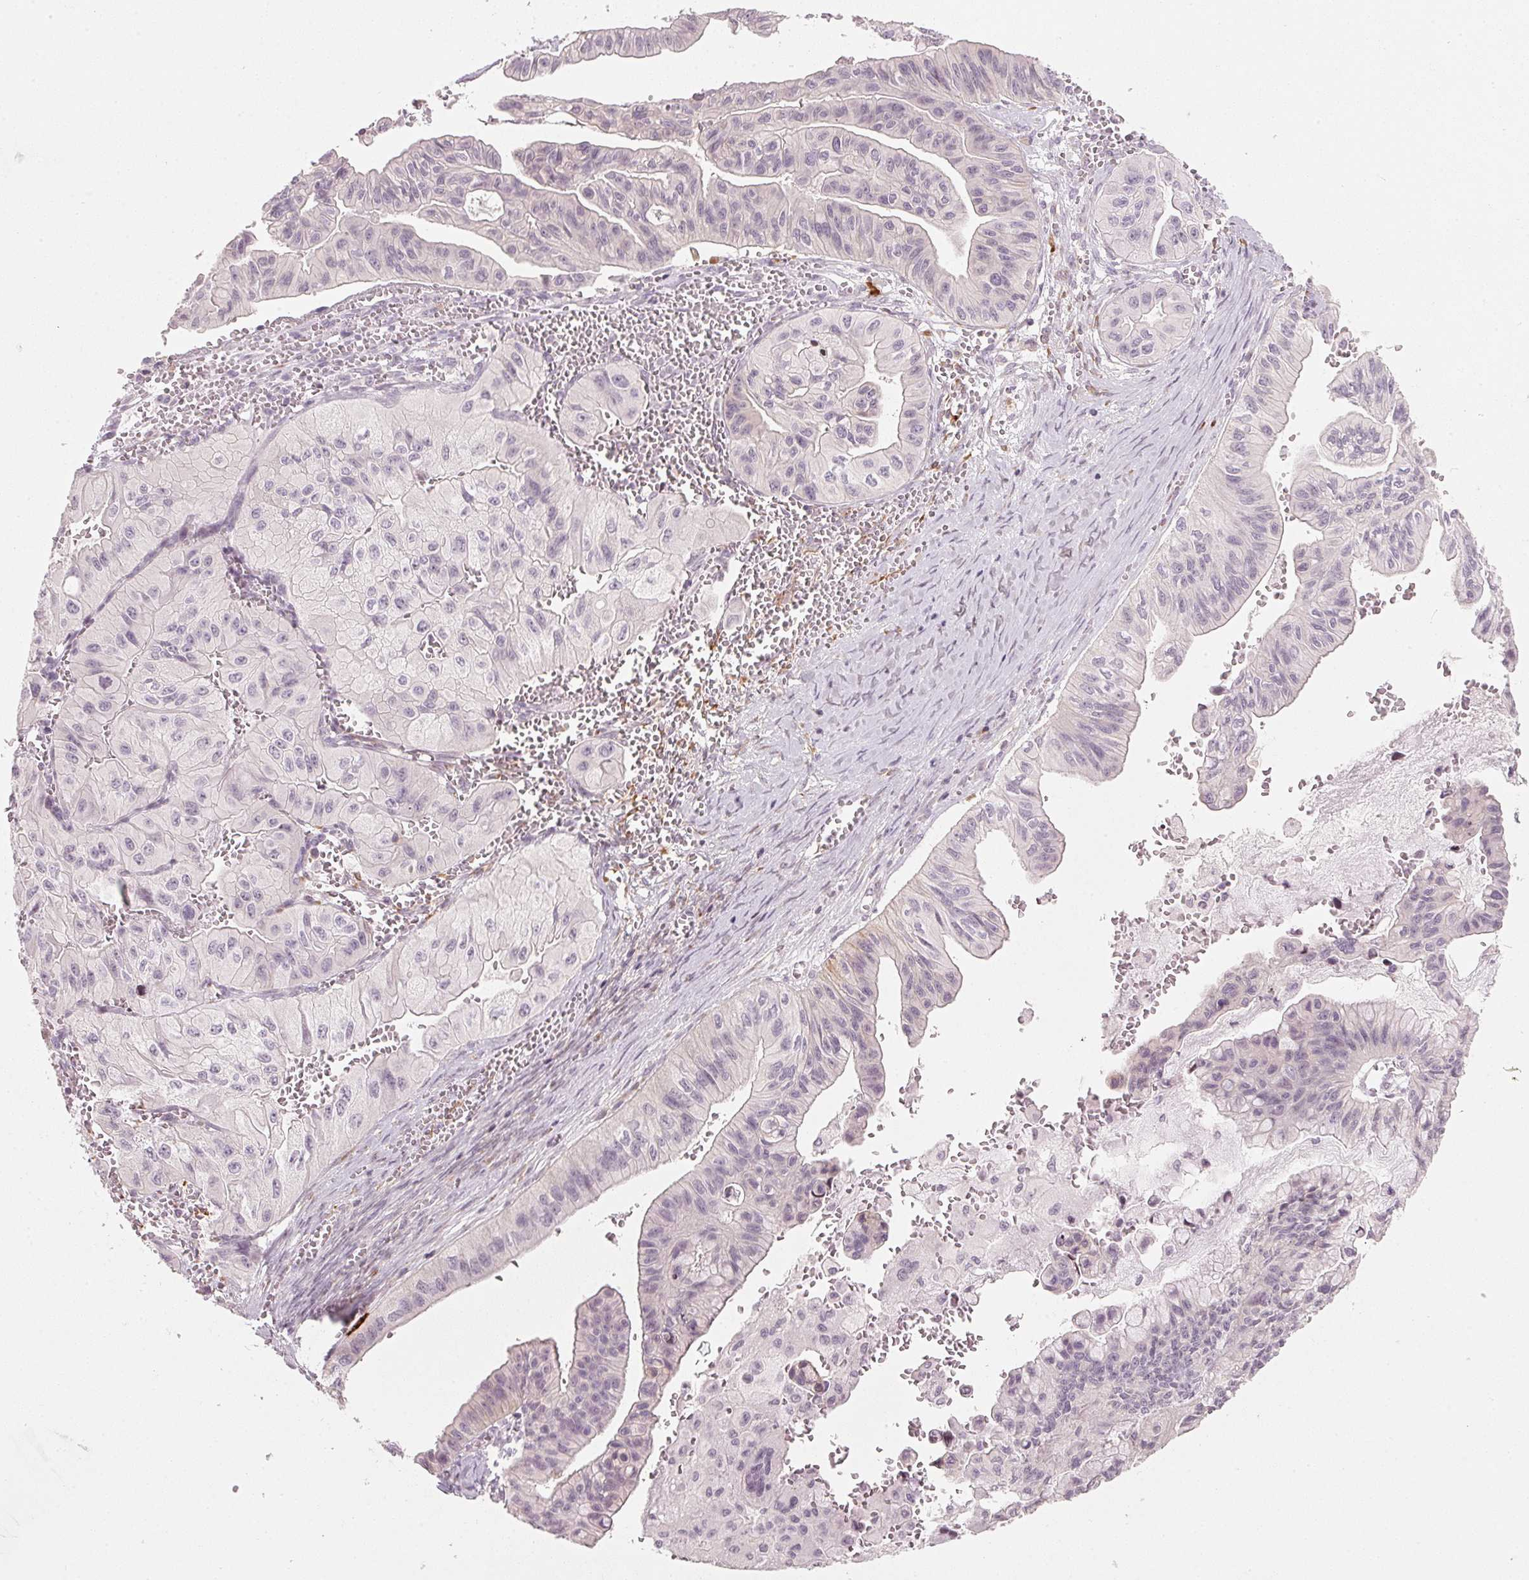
{"staining": {"intensity": "negative", "quantity": "none", "location": "none"}, "tissue": "ovarian cancer", "cell_type": "Tumor cells", "image_type": "cancer", "snomed": [{"axis": "morphology", "description": "Cystadenocarcinoma, mucinous, NOS"}, {"axis": "topography", "description": "Ovary"}], "caption": "A high-resolution histopathology image shows immunohistochemistry staining of ovarian mucinous cystadenocarcinoma, which exhibits no significant staining in tumor cells.", "gene": "SFRP4", "patient": {"sex": "female", "age": 72}}